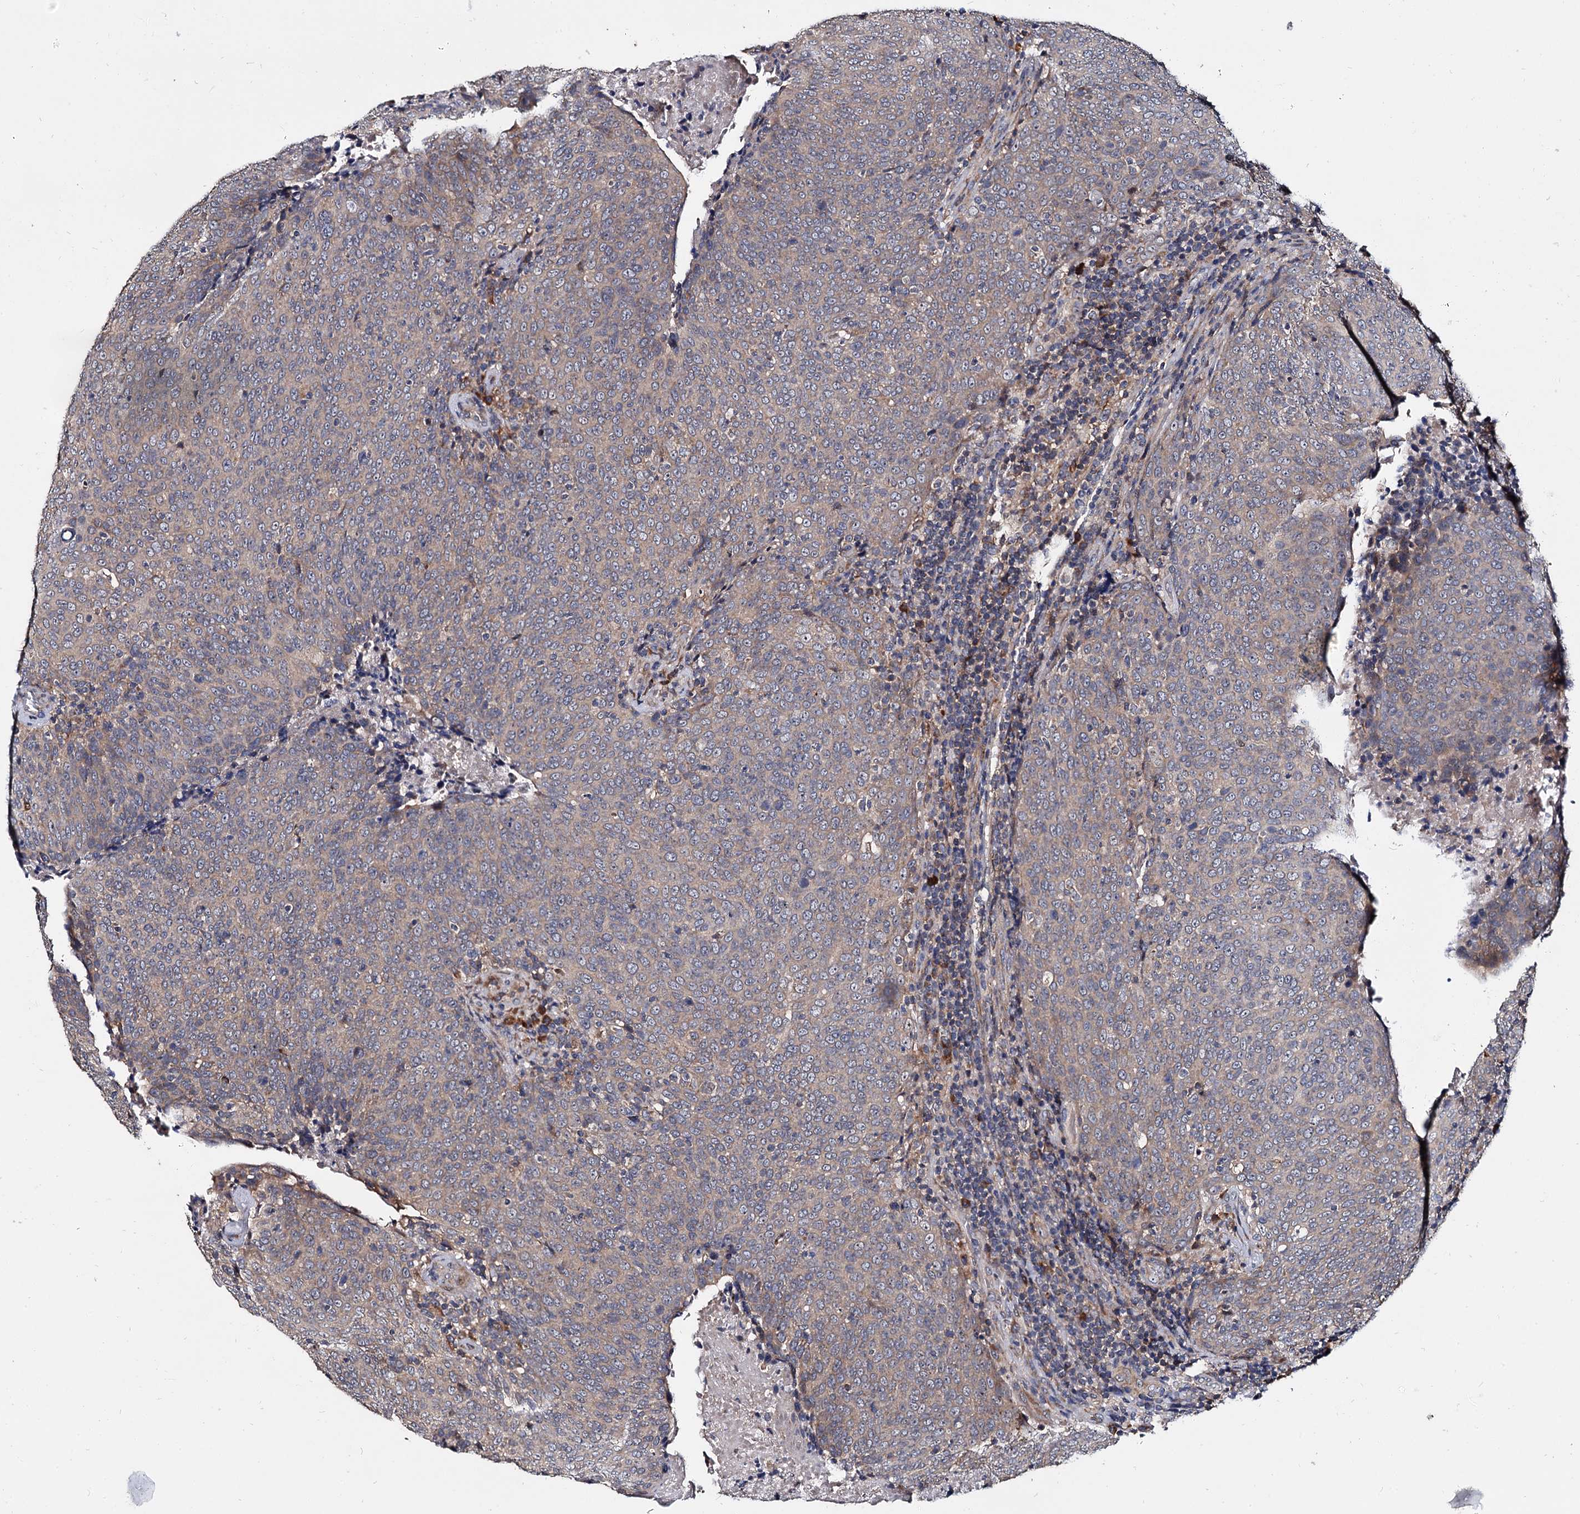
{"staining": {"intensity": "weak", "quantity": "25%-75%", "location": "cytoplasmic/membranous"}, "tissue": "head and neck cancer", "cell_type": "Tumor cells", "image_type": "cancer", "snomed": [{"axis": "morphology", "description": "Squamous cell carcinoma, NOS"}, {"axis": "morphology", "description": "Squamous cell carcinoma, metastatic, NOS"}, {"axis": "topography", "description": "Lymph node"}, {"axis": "topography", "description": "Head-Neck"}], "caption": "Tumor cells exhibit low levels of weak cytoplasmic/membranous expression in approximately 25%-75% of cells in head and neck cancer (squamous cell carcinoma).", "gene": "WWC3", "patient": {"sex": "male", "age": 62}}